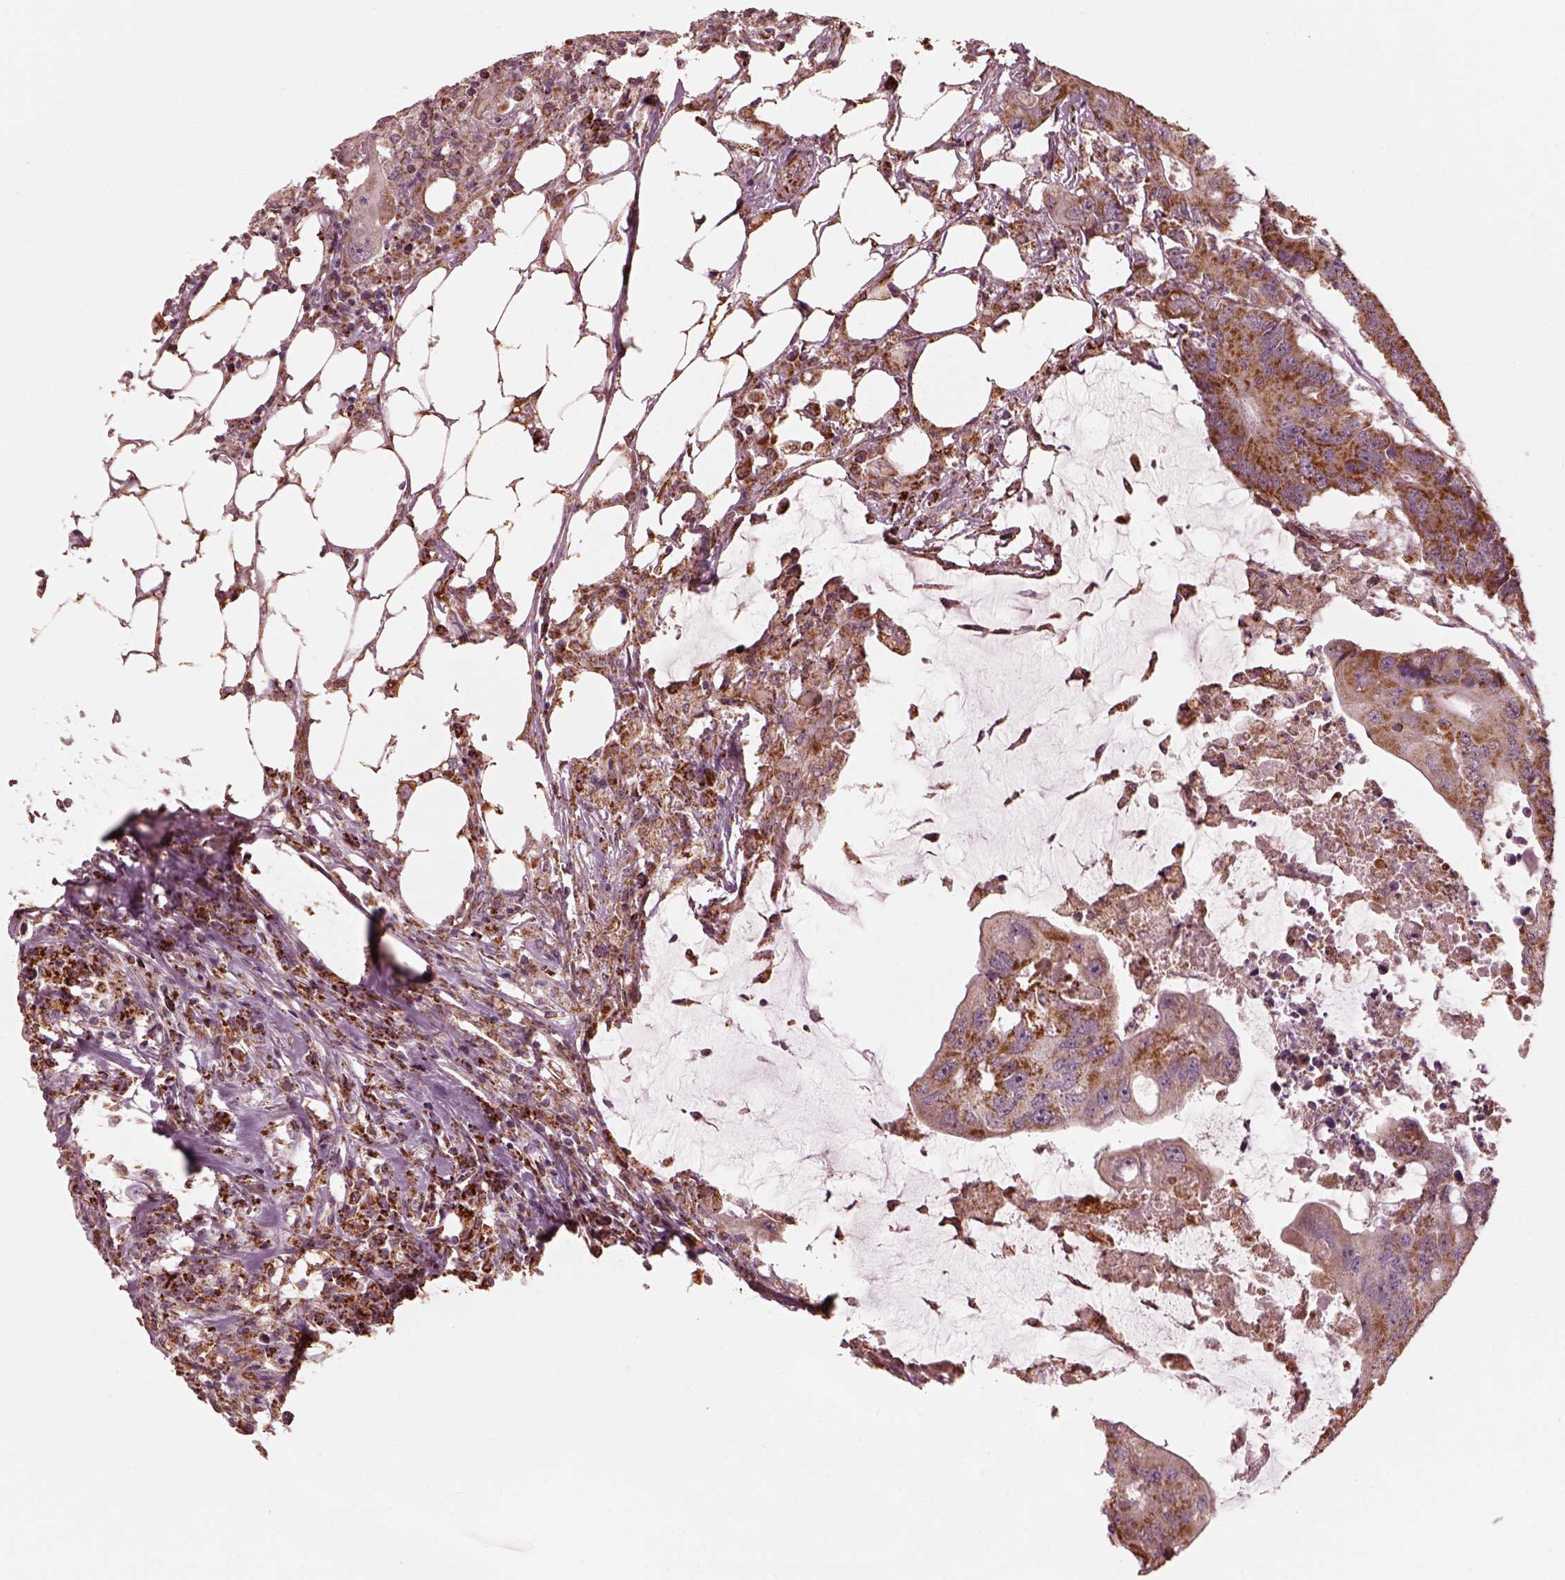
{"staining": {"intensity": "strong", "quantity": "25%-75%", "location": "cytoplasmic/membranous"}, "tissue": "colorectal cancer", "cell_type": "Tumor cells", "image_type": "cancer", "snomed": [{"axis": "morphology", "description": "Adenocarcinoma, NOS"}, {"axis": "topography", "description": "Colon"}], "caption": "Immunohistochemistry (IHC) of colorectal adenocarcinoma displays high levels of strong cytoplasmic/membranous positivity in approximately 25%-75% of tumor cells.", "gene": "NDUFB10", "patient": {"sex": "male", "age": 71}}